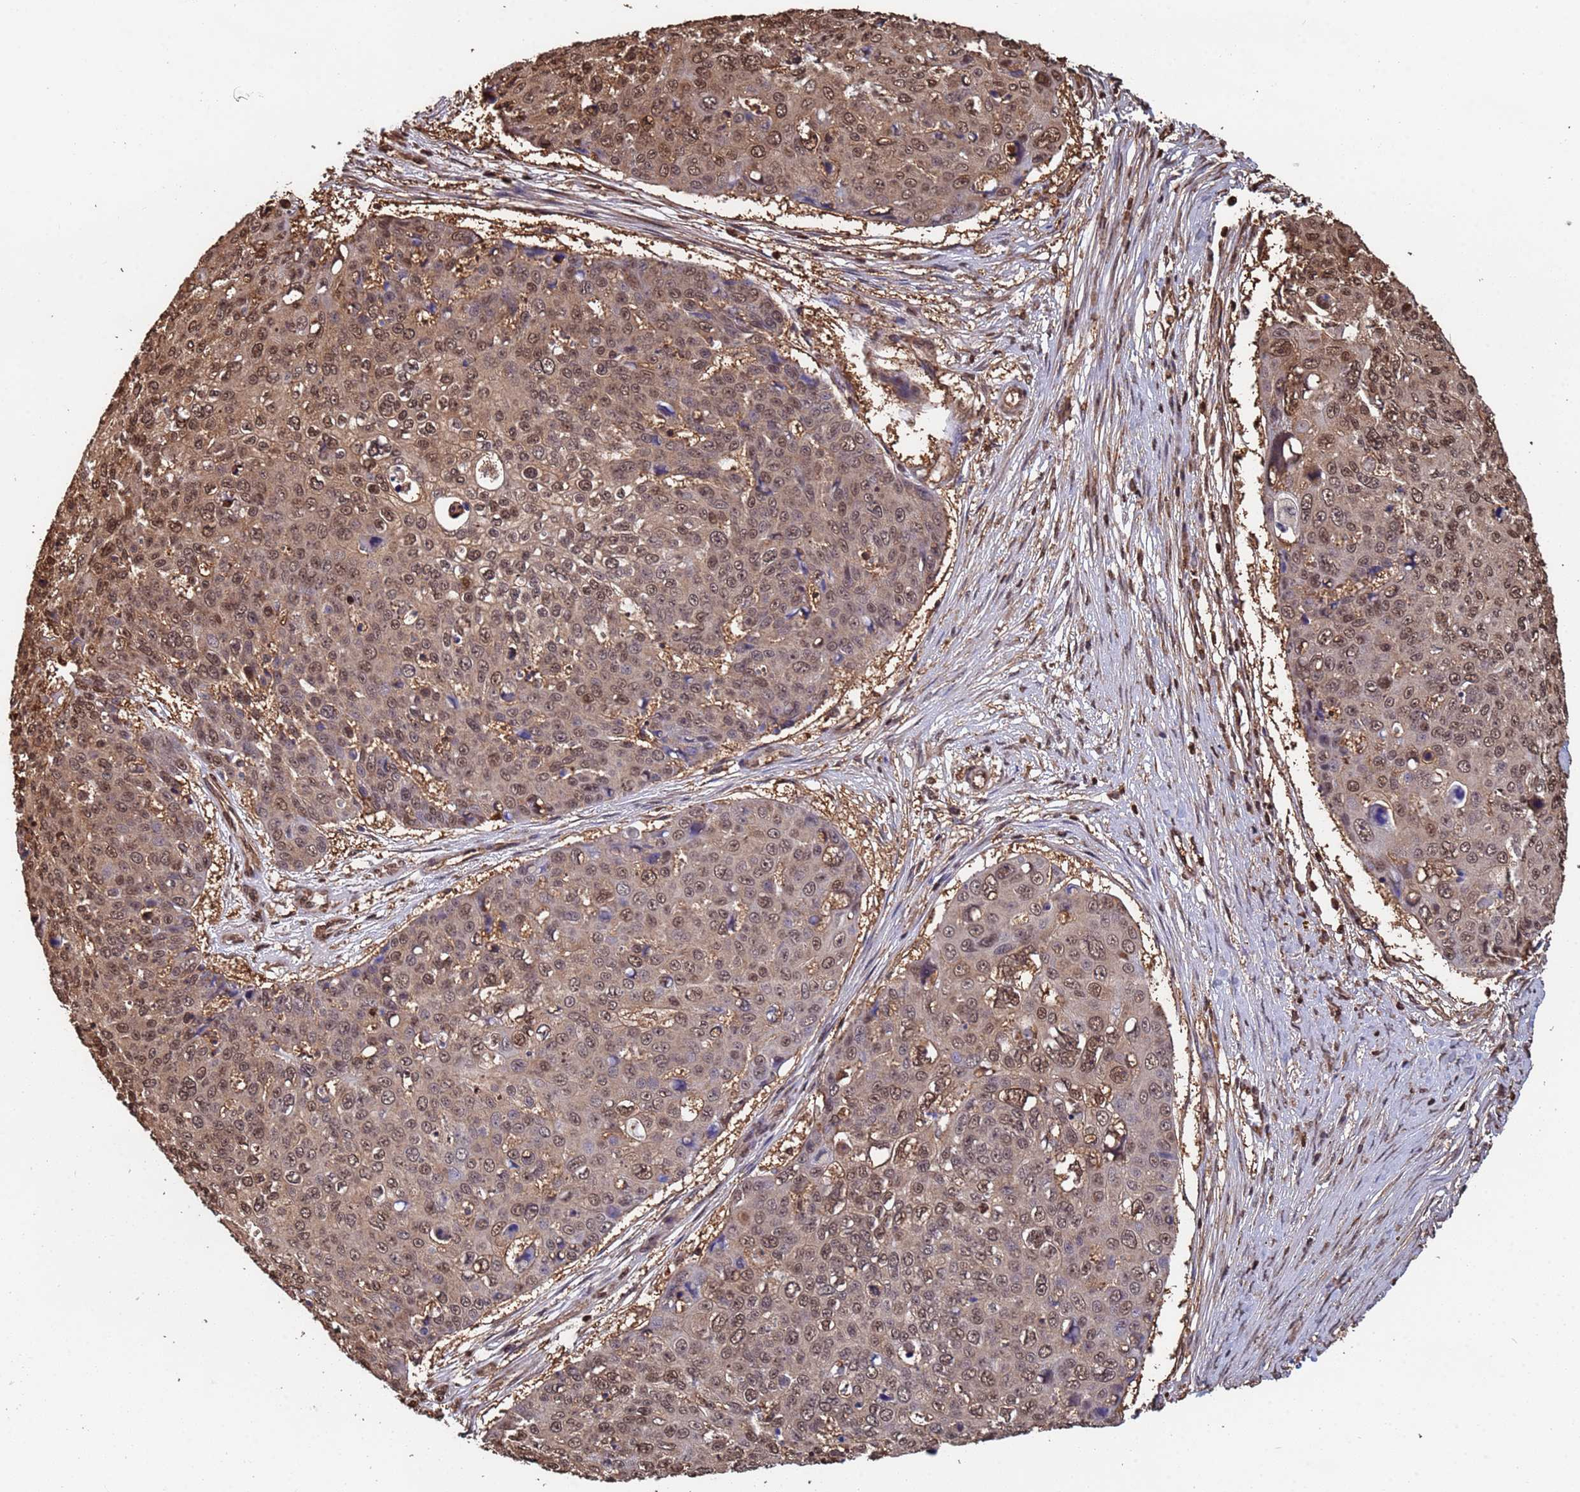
{"staining": {"intensity": "strong", "quantity": "25%-75%", "location": "nuclear"}, "tissue": "skin cancer", "cell_type": "Tumor cells", "image_type": "cancer", "snomed": [{"axis": "morphology", "description": "Squamous cell carcinoma, NOS"}, {"axis": "topography", "description": "Skin"}], "caption": "High-magnification brightfield microscopy of squamous cell carcinoma (skin) stained with DAB (brown) and counterstained with hematoxylin (blue). tumor cells exhibit strong nuclear positivity is present in about25%-75% of cells.", "gene": "SUMO4", "patient": {"sex": "male", "age": 71}}